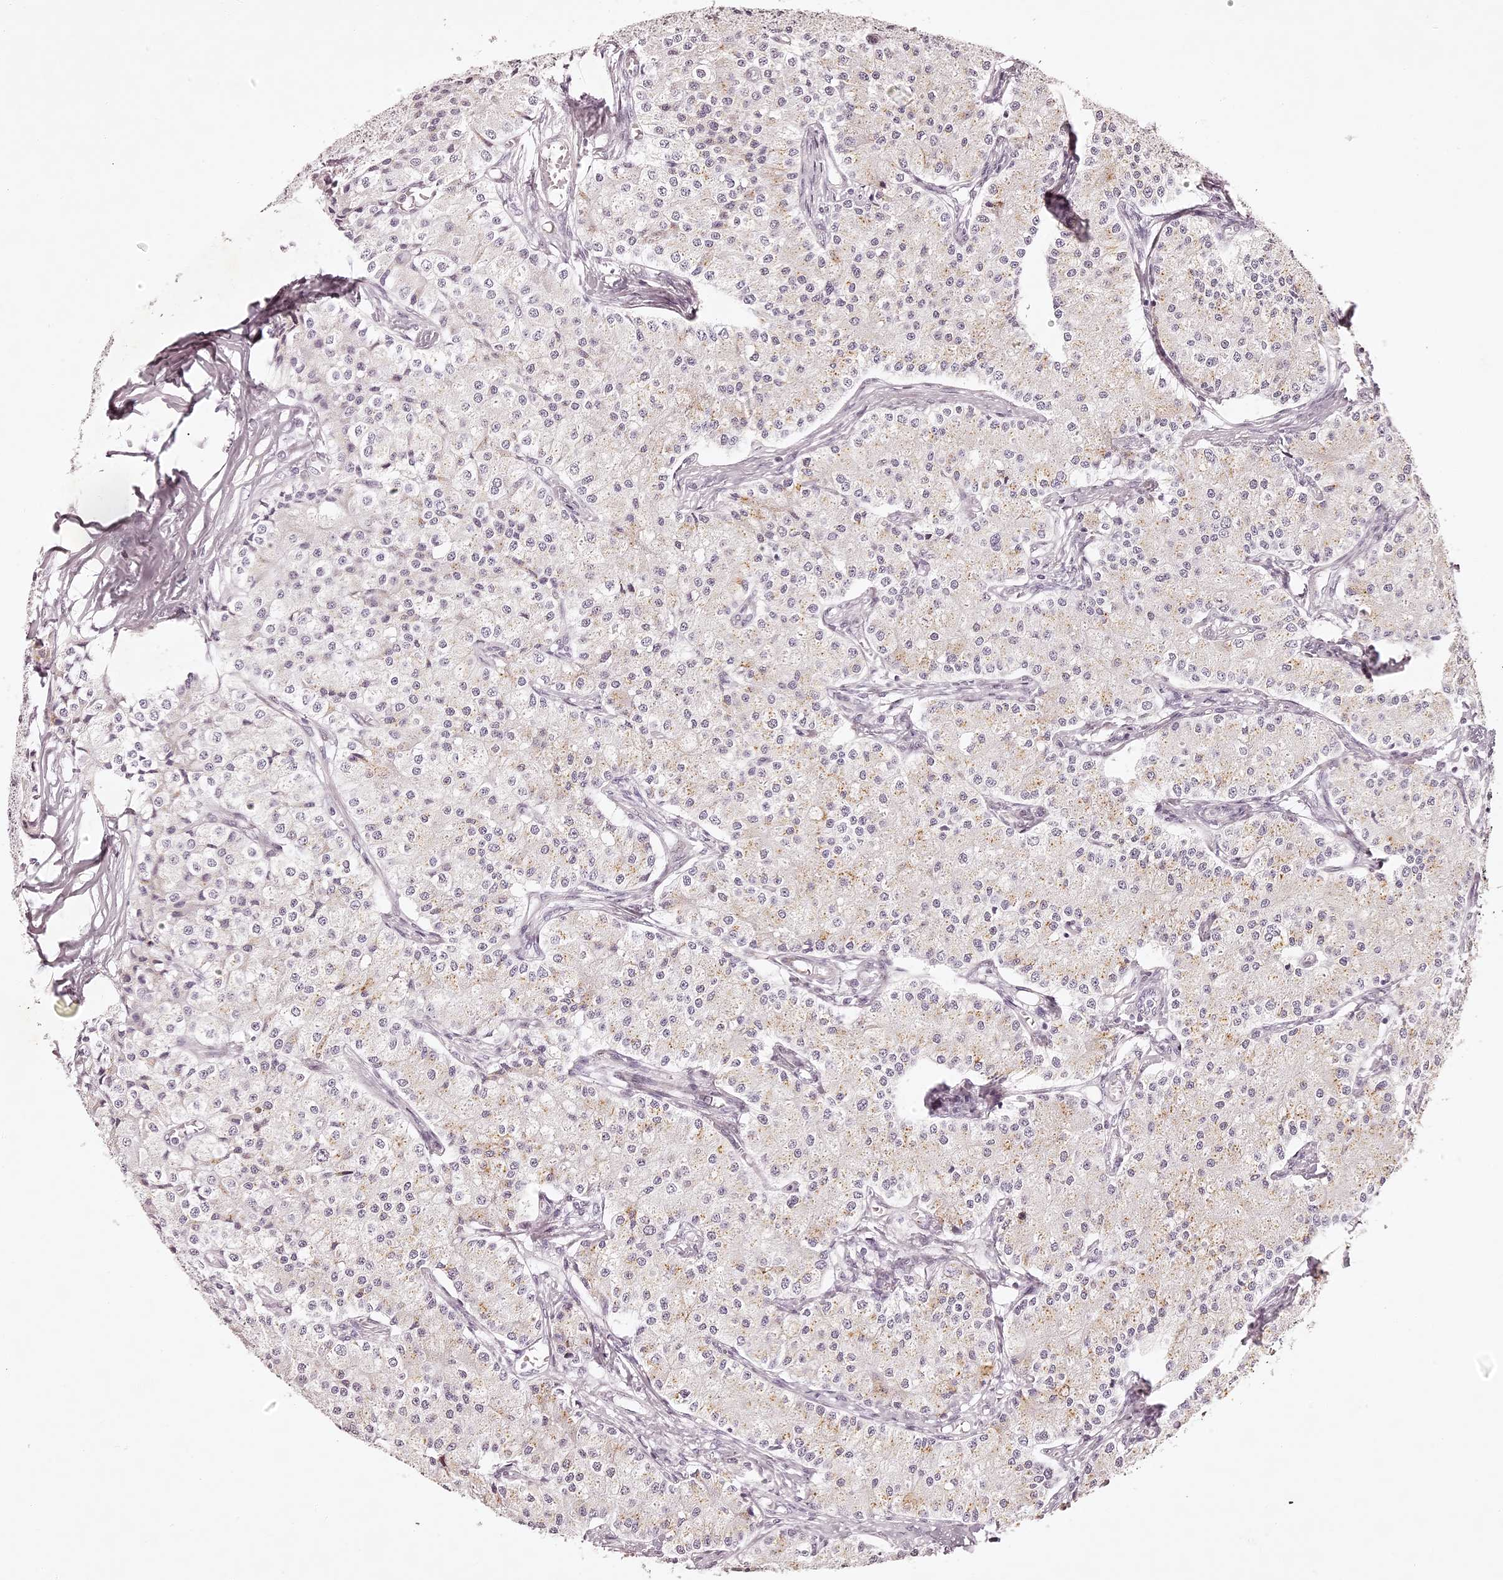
{"staining": {"intensity": "negative", "quantity": "none", "location": "none"}, "tissue": "carcinoid", "cell_type": "Tumor cells", "image_type": "cancer", "snomed": [{"axis": "morphology", "description": "Carcinoid, malignant, NOS"}, {"axis": "topography", "description": "Colon"}], "caption": "The micrograph reveals no staining of tumor cells in carcinoid.", "gene": "ELAPOR1", "patient": {"sex": "female", "age": 52}}